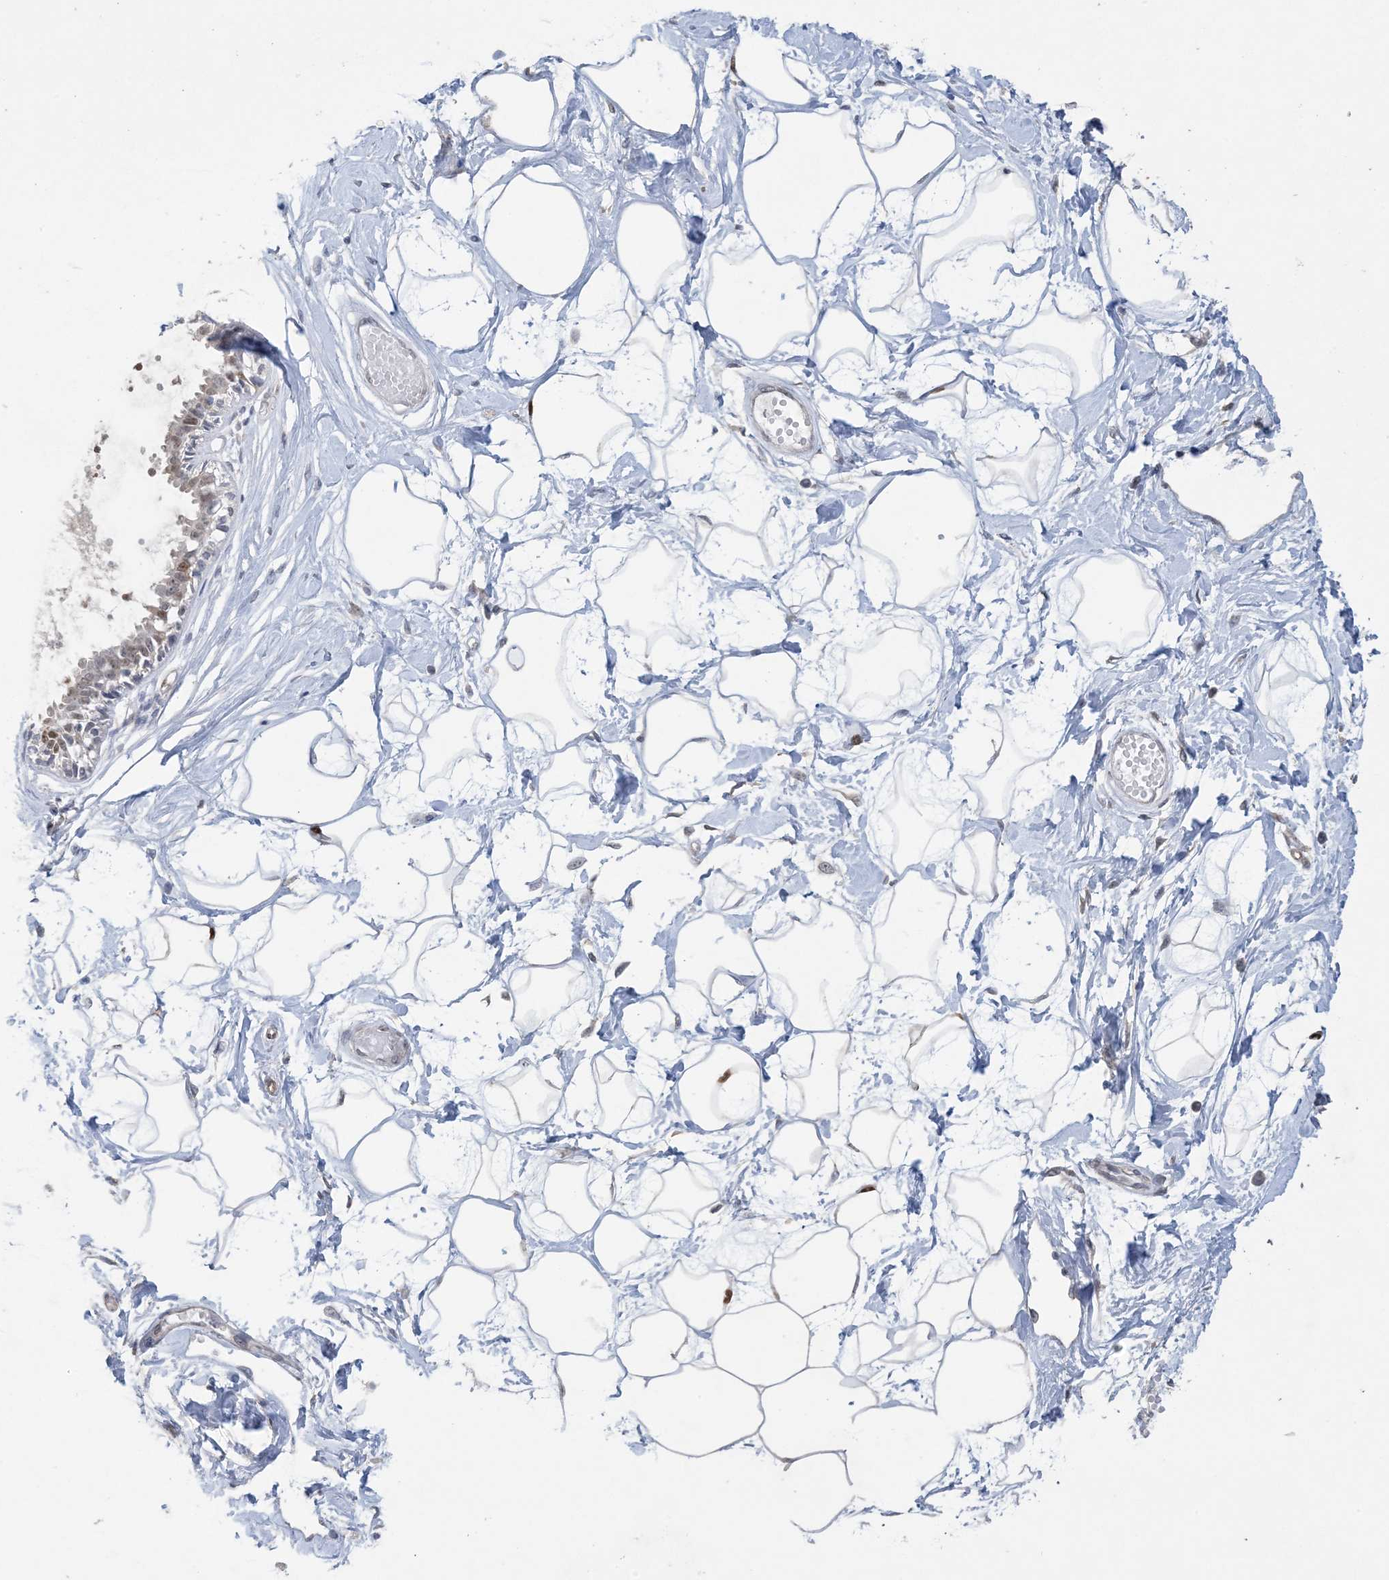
{"staining": {"intensity": "negative", "quantity": "none", "location": "none"}, "tissue": "breast", "cell_type": "Adipocytes", "image_type": "normal", "snomed": [{"axis": "morphology", "description": "Normal tissue, NOS"}, {"axis": "topography", "description": "Breast"}], "caption": "This is an IHC micrograph of unremarkable breast. There is no expression in adipocytes.", "gene": "HMGCS1", "patient": {"sex": "female", "age": 45}}